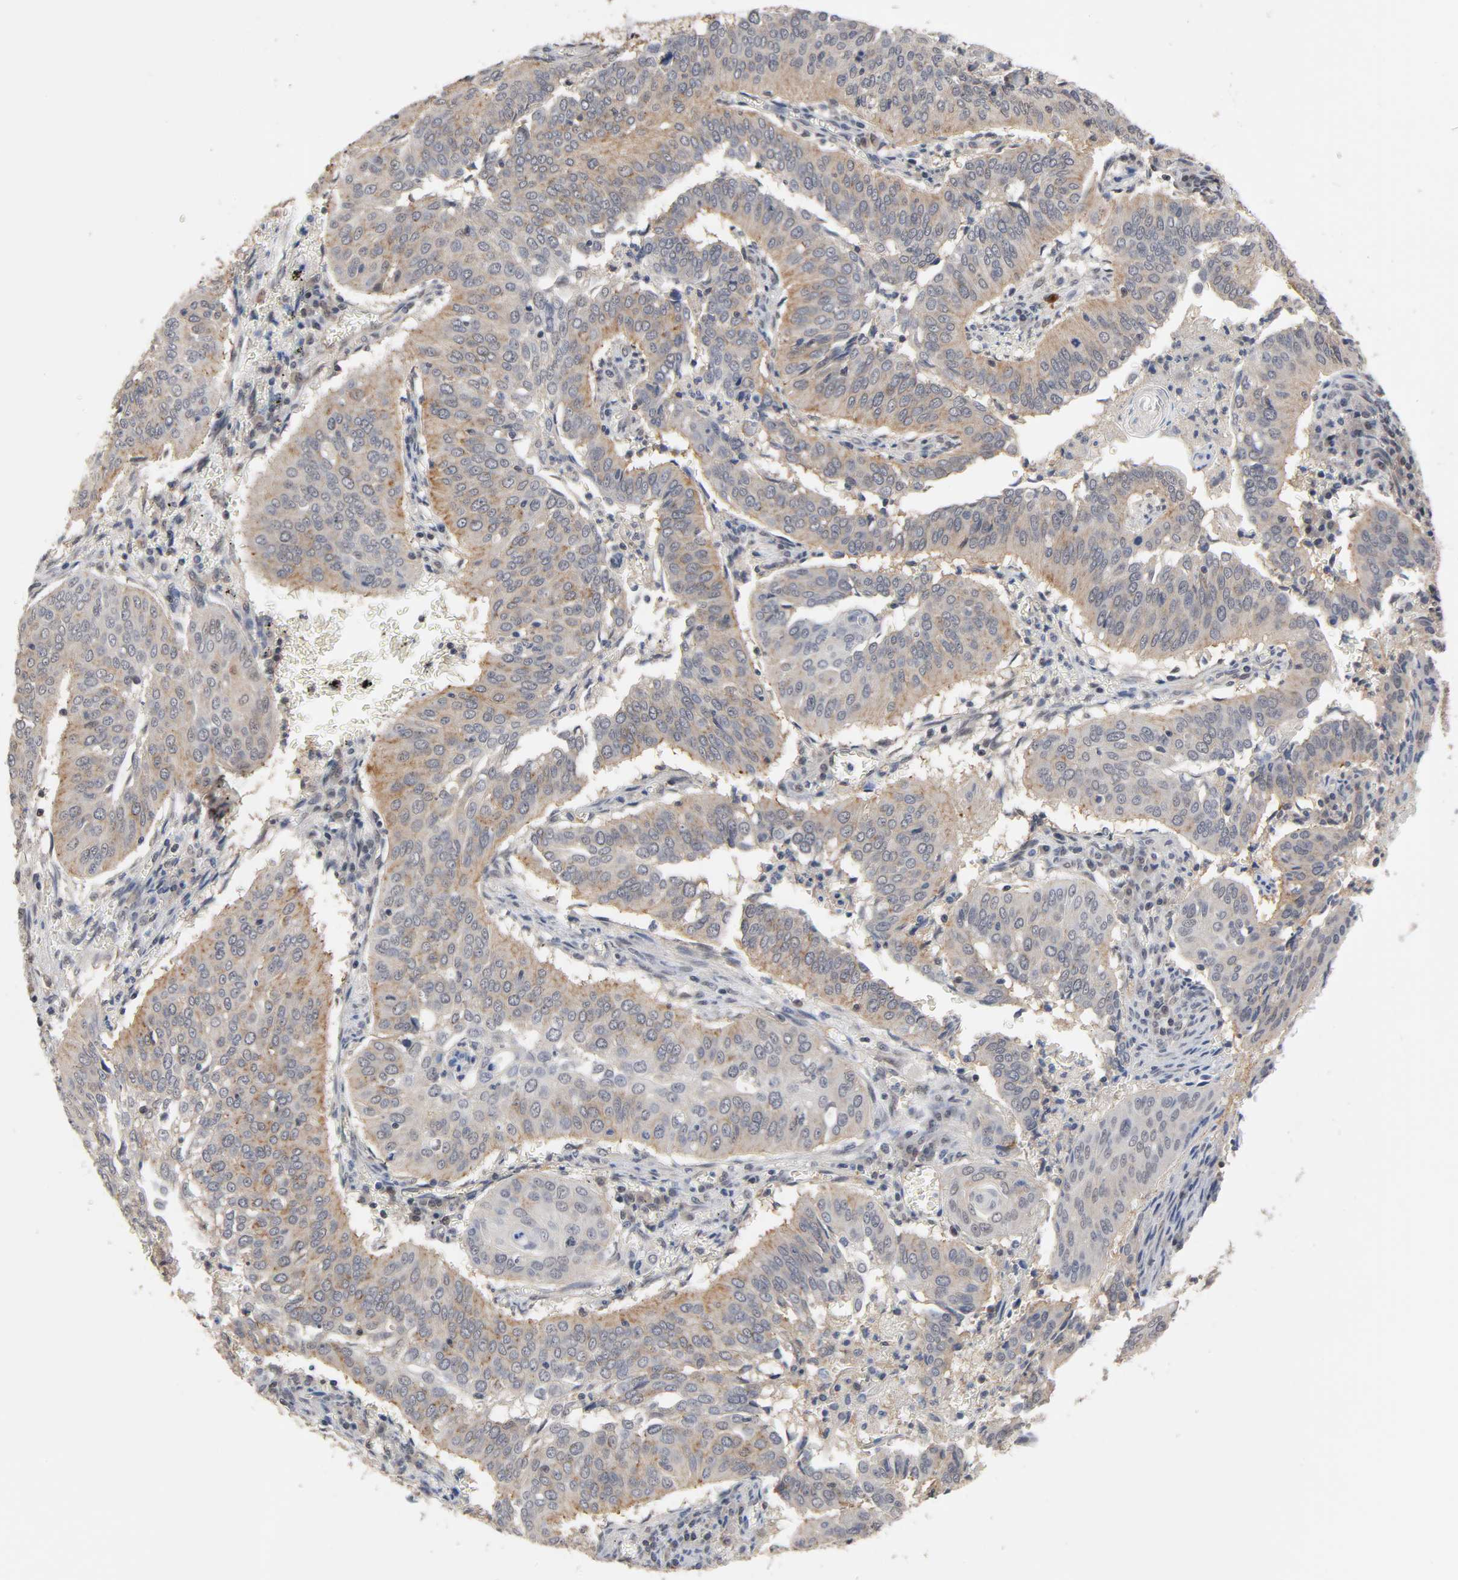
{"staining": {"intensity": "moderate", "quantity": ">75%", "location": "cytoplasmic/membranous,nuclear"}, "tissue": "cervical cancer", "cell_type": "Tumor cells", "image_type": "cancer", "snomed": [{"axis": "morphology", "description": "Squamous cell carcinoma, NOS"}, {"axis": "topography", "description": "Cervix"}], "caption": "A brown stain labels moderate cytoplasmic/membranous and nuclear positivity of a protein in human squamous cell carcinoma (cervical) tumor cells.", "gene": "HTR1E", "patient": {"sex": "female", "age": 39}}